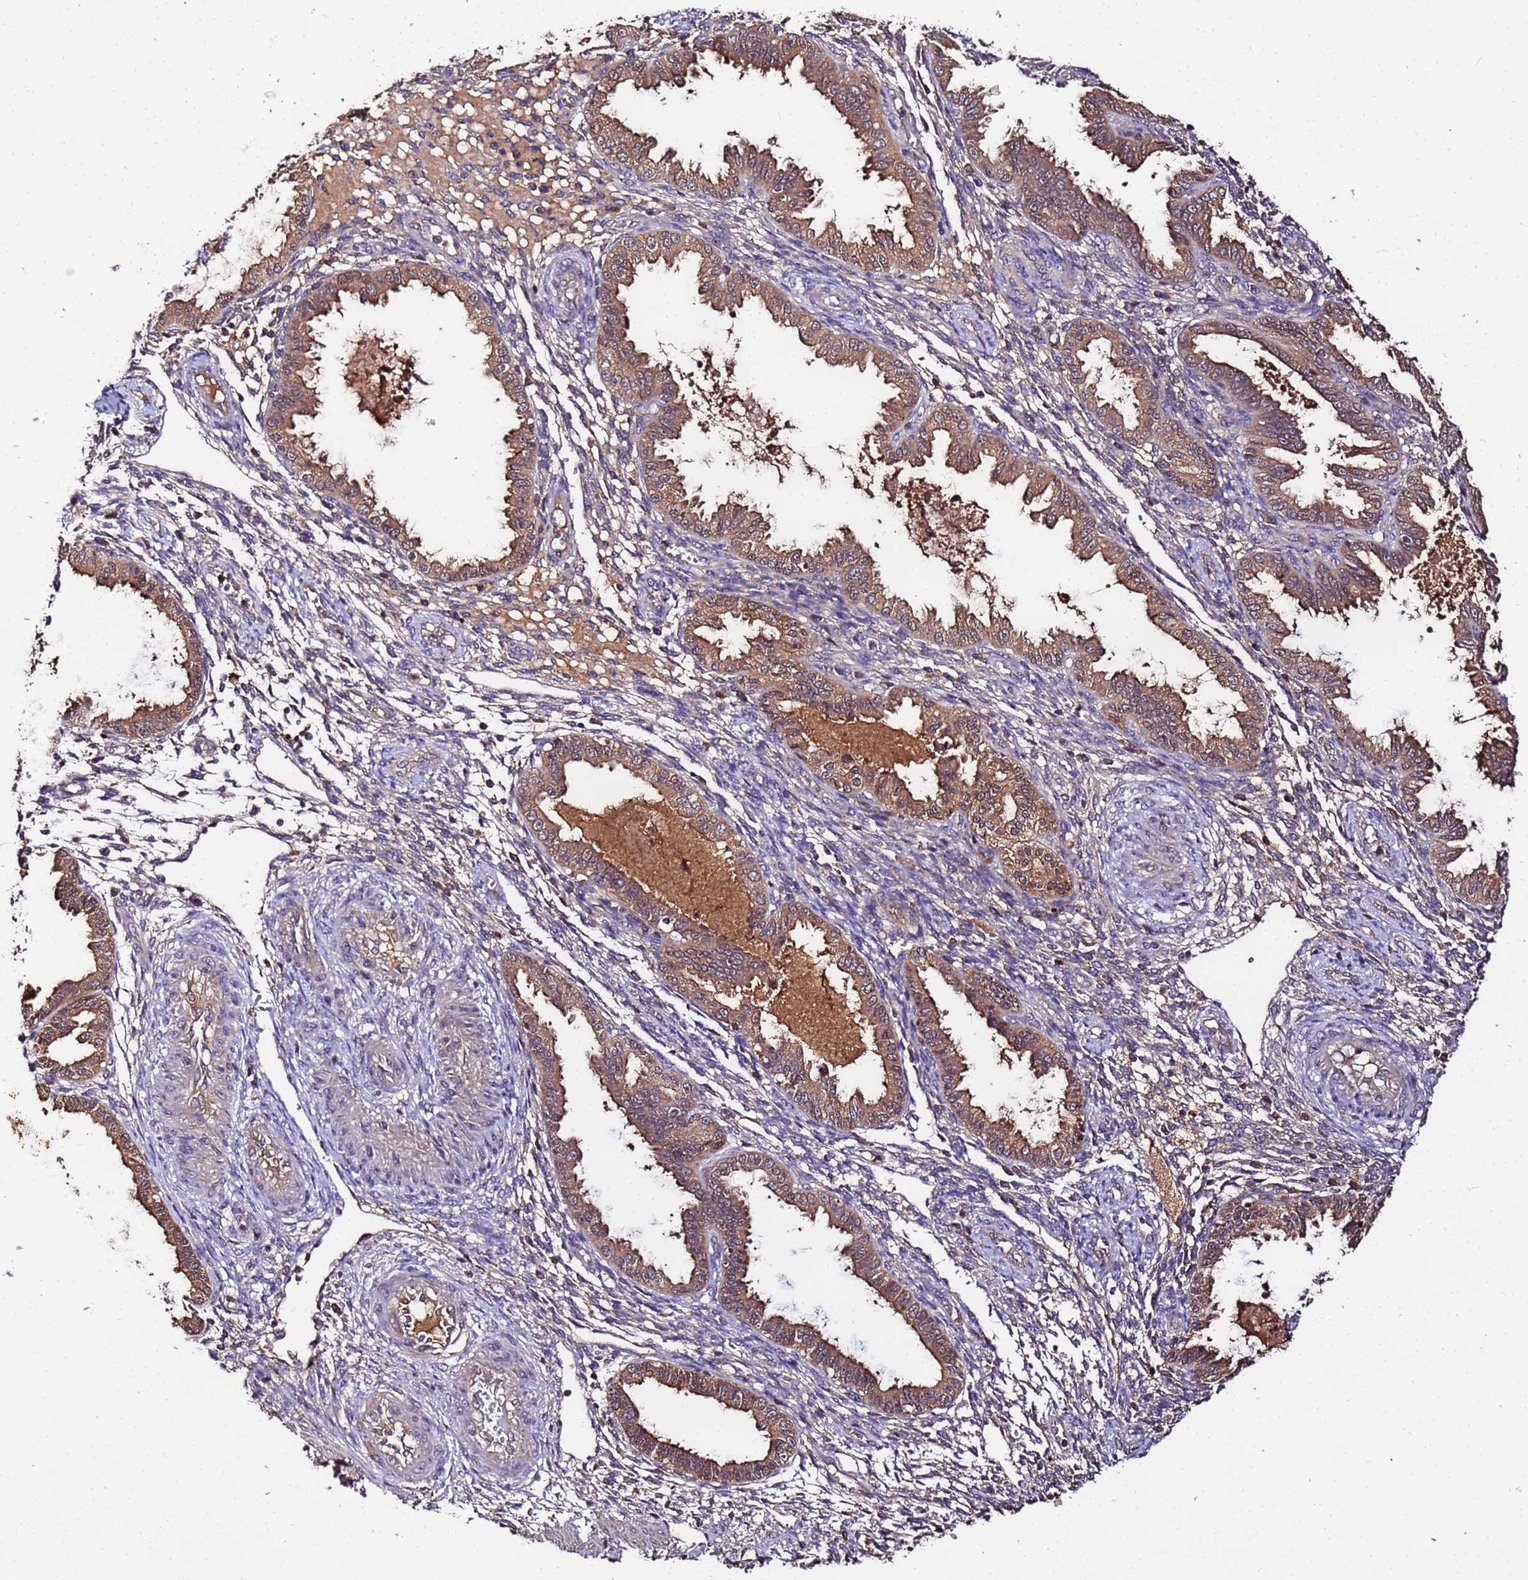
{"staining": {"intensity": "weak", "quantity": "<25%", "location": "cytoplasmic/membranous"}, "tissue": "endometrium", "cell_type": "Cells in endometrial stroma", "image_type": "normal", "snomed": [{"axis": "morphology", "description": "Normal tissue, NOS"}, {"axis": "topography", "description": "Endometrium"}], "caption": "IHC histopathology image of normal endometrium: endometrium stained with DAB (3,3'-diaminobenzidine) exhibits no significant protein positivity in cells in endometrial stroma.", "gene": "MTERF1", "patient": {"sex": "female", "age": 33}}